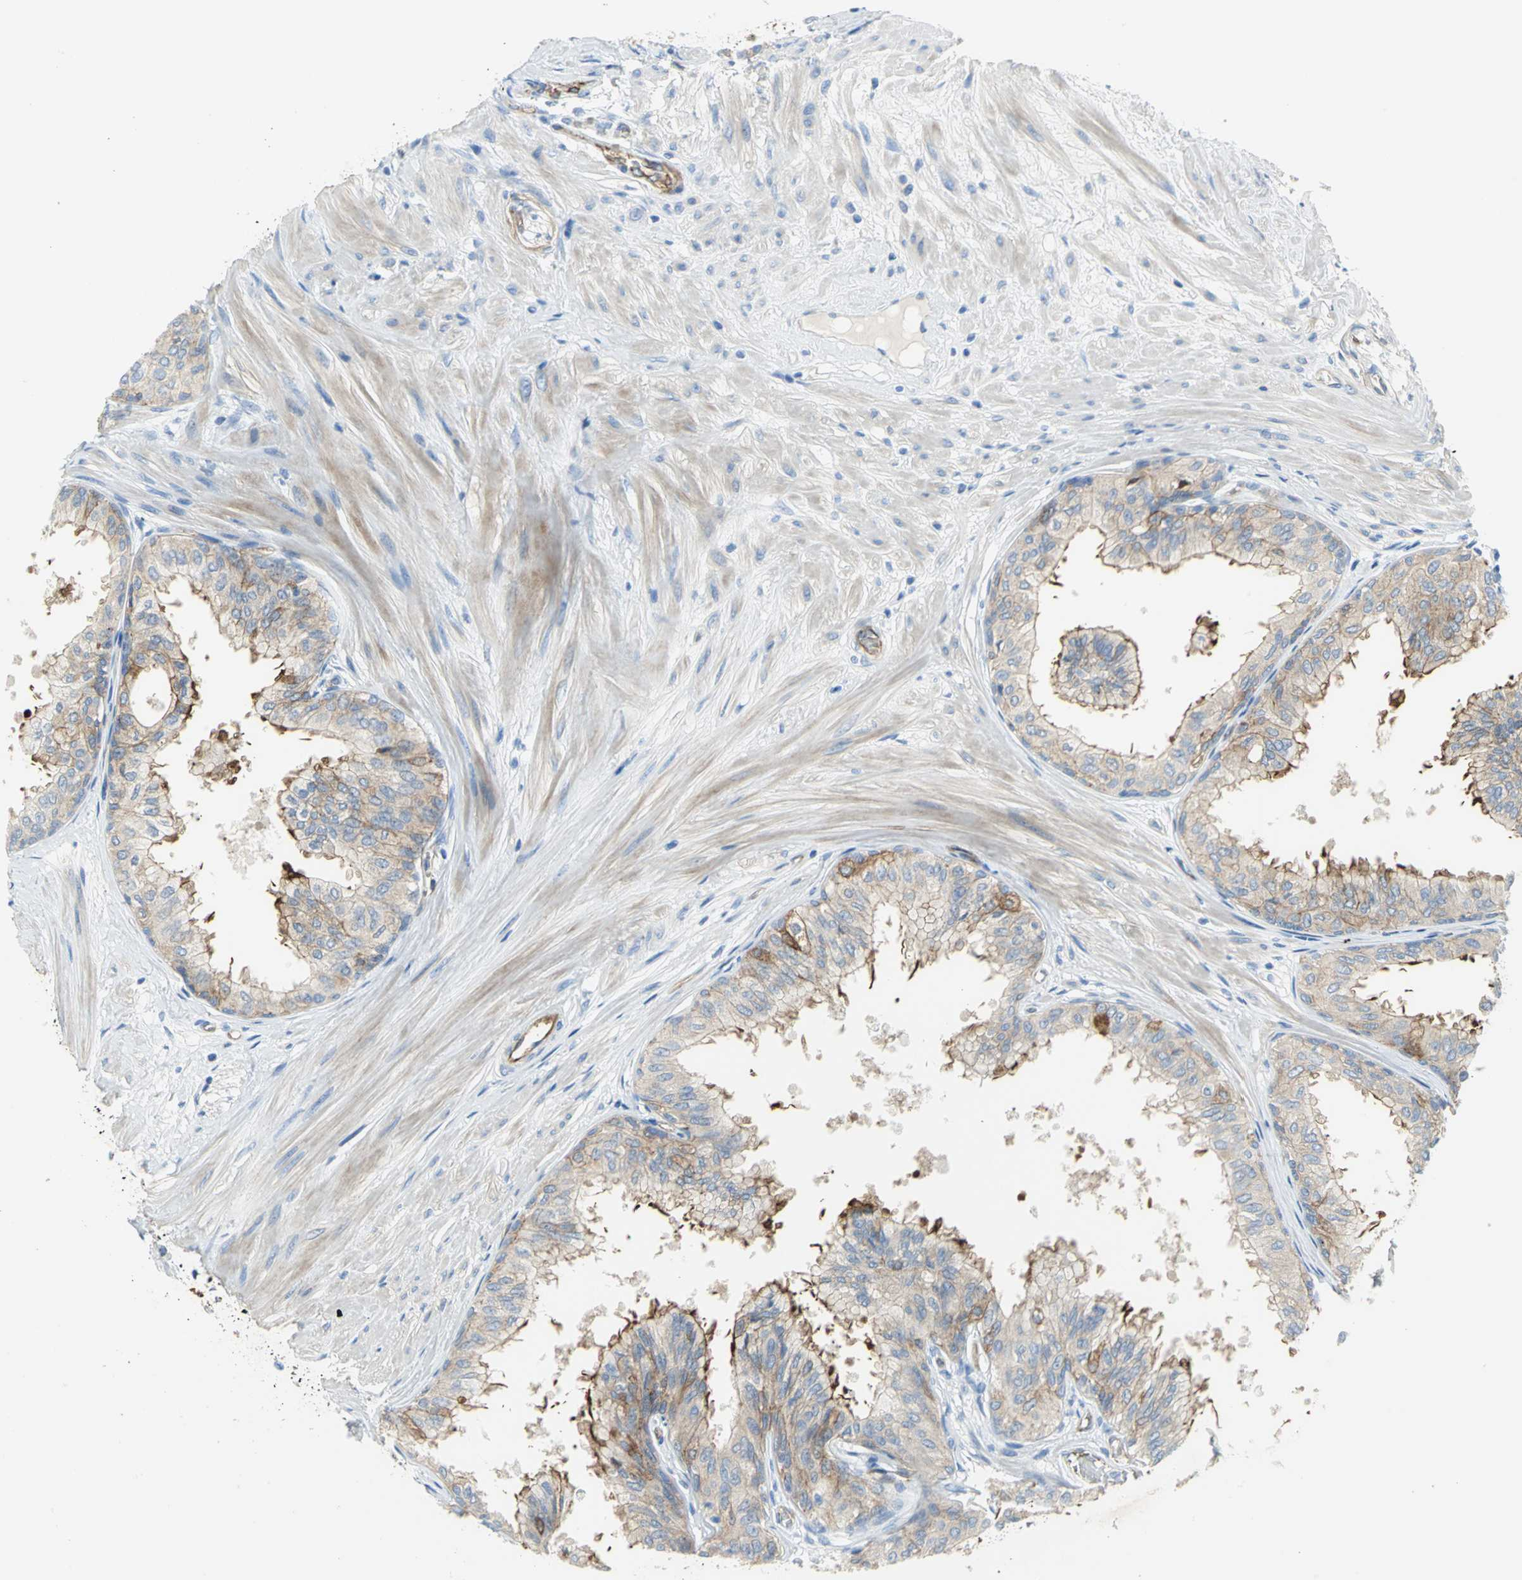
{"staining": {"intensity": "strong", "quantity": ">75%", "location": "cytoplasmic/membranous"}, "tissue": "prostate", "cell_type": "Glandular cells", "image_type": "normal", "snomed": [{"axis": "morphology", "description": "Normal tissue, NOS"}, {"axis": "topography", "description": "Prostate"}, {"axis": "topography", "description": "Seminal veicle"}], "caption": "The photomicrograph shows immunohistochemical staining of unremarkable prostate. There is strong cytoplasmic/membranous positivity is present in about >75% of glandular cells.", "gene": "FLNB", "patient": {"sex": "male", "age": 60}}